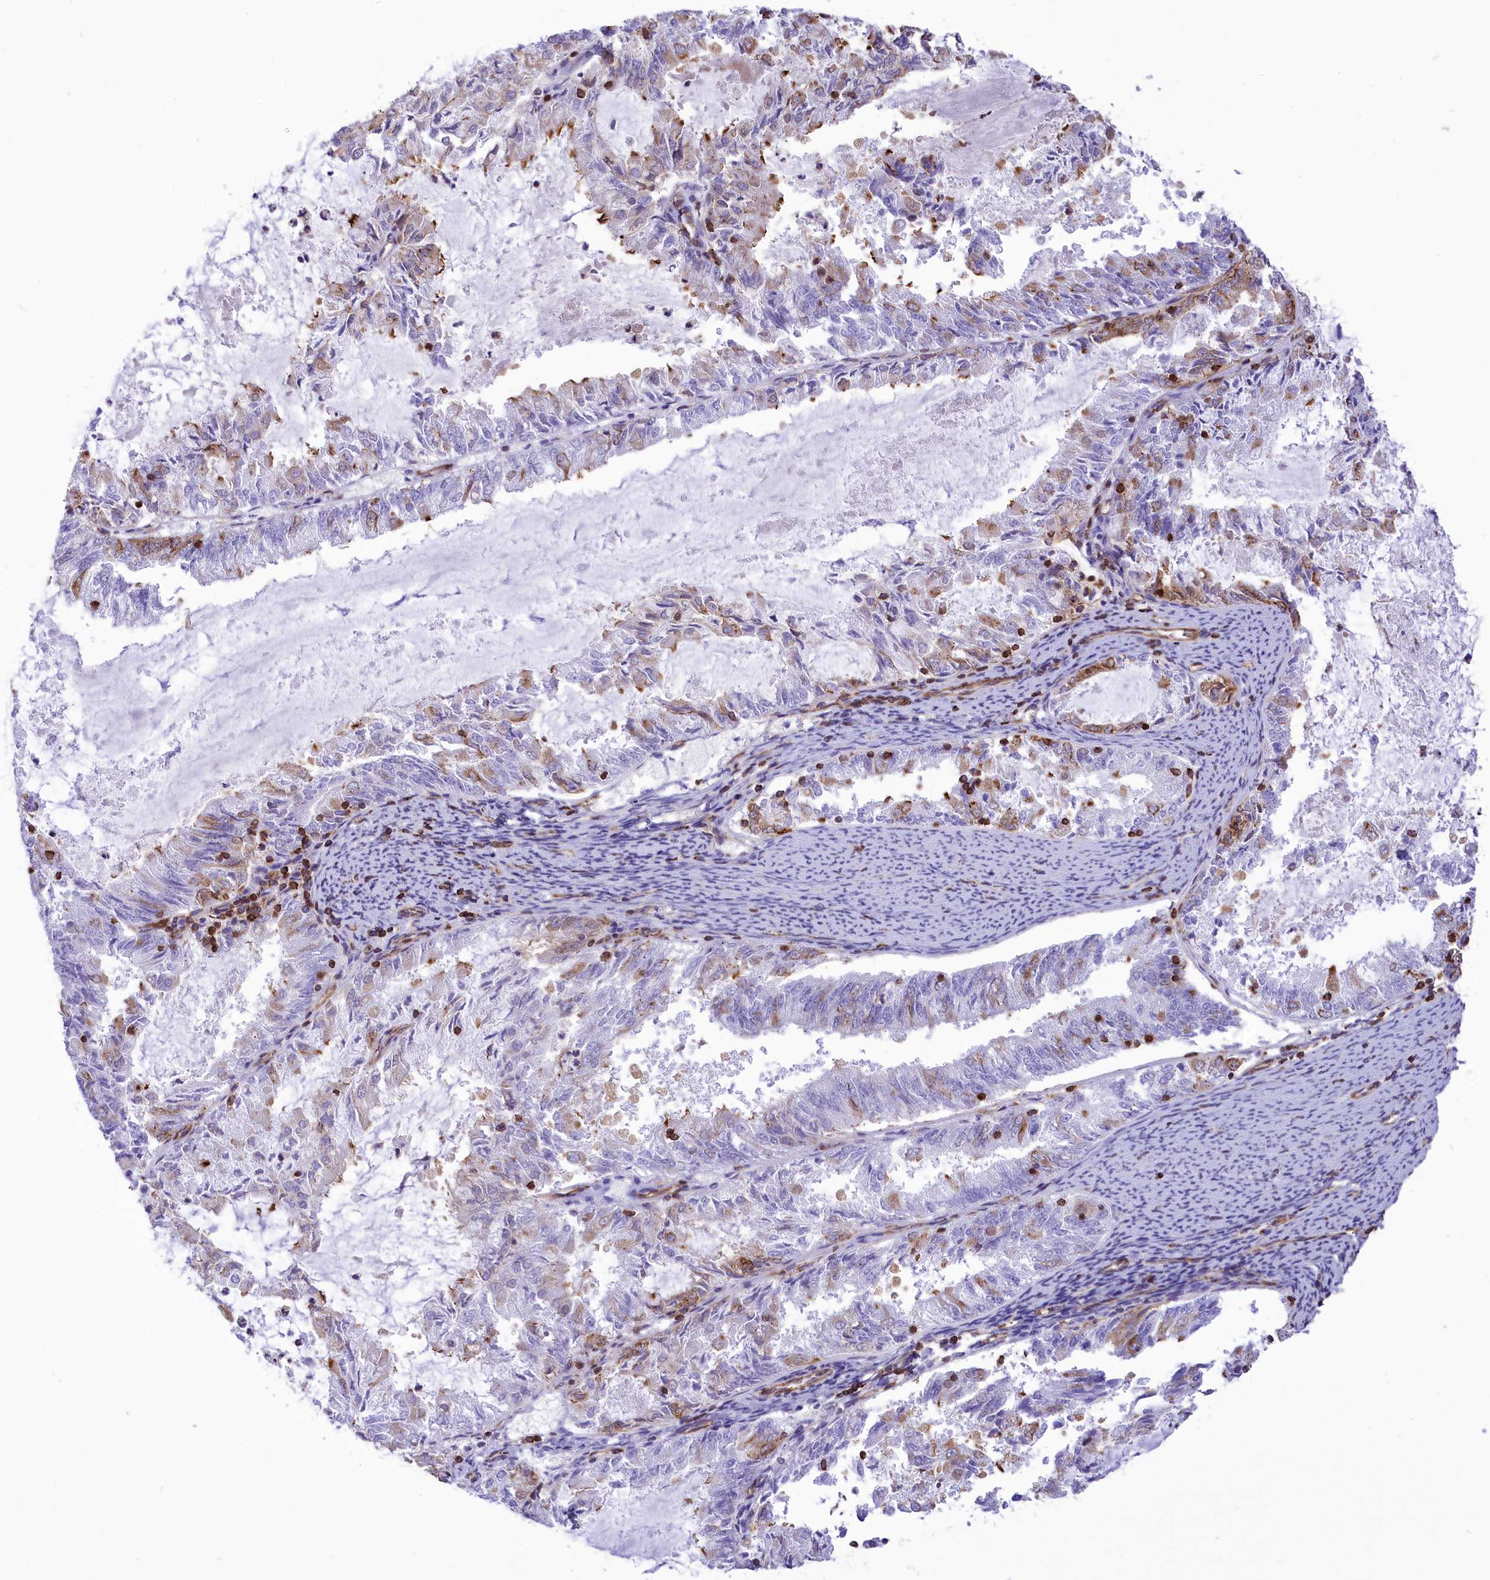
{"staining": {"intensity": "moderate", "quantity": "<25%", "location": "cytoplasmic/membranous"}, "tissue": "endometrial cancer", "cell_type": "Tumor cells", "image_type": "cancer", "snomed": [{"axis": "morphology", "description": "Adenocarcinoma, NOS"}, {"axis": "topography", "description": "Endometrium"}], "caption": "Protein staining exhibits moderate cytoplasmic/membranous staining in about <25% of tumor cells in endometrial adenocarcinoma.", "gene": "SEPTIN9", "patient": {"sex": "female", "age": 57}}